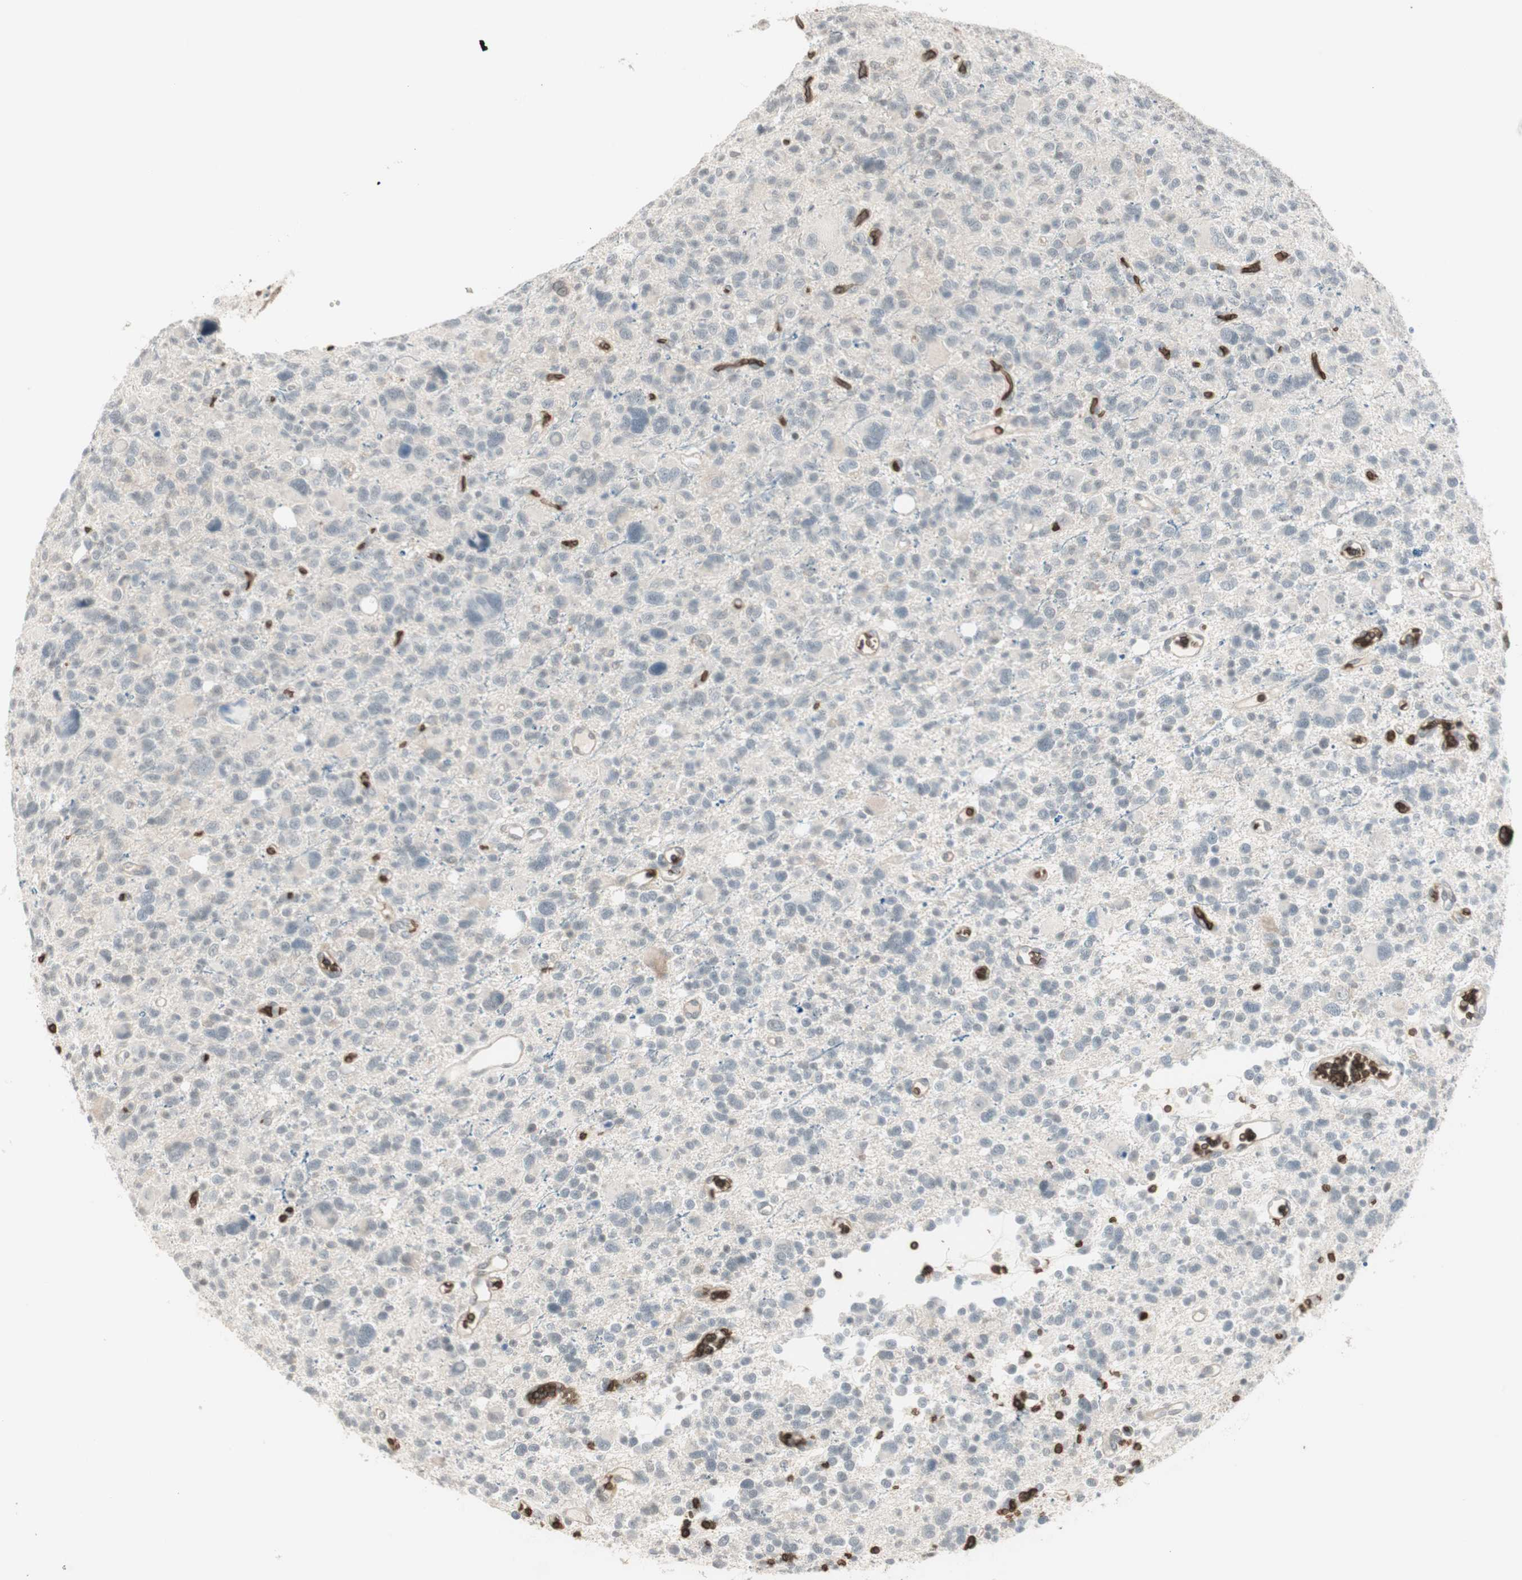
{"staining": {"intensity": "negative", "quantity": "none", "location": "none"}, "tissue": "glioma", "cell_type": "Tumor cells", "image_type": "cancer", "snomed": [{"axis": "morphology", "description": "Glioma, malignant, High grade"}, {"axis": "topography", "description": "Brain"}], "caption": "Immunohistochemical staining of human malignant high-grade glioma shows no significant positivity in tumor cells.", "gene": "MAP4K1", "patient": {"sex": "male", "age": 48}}